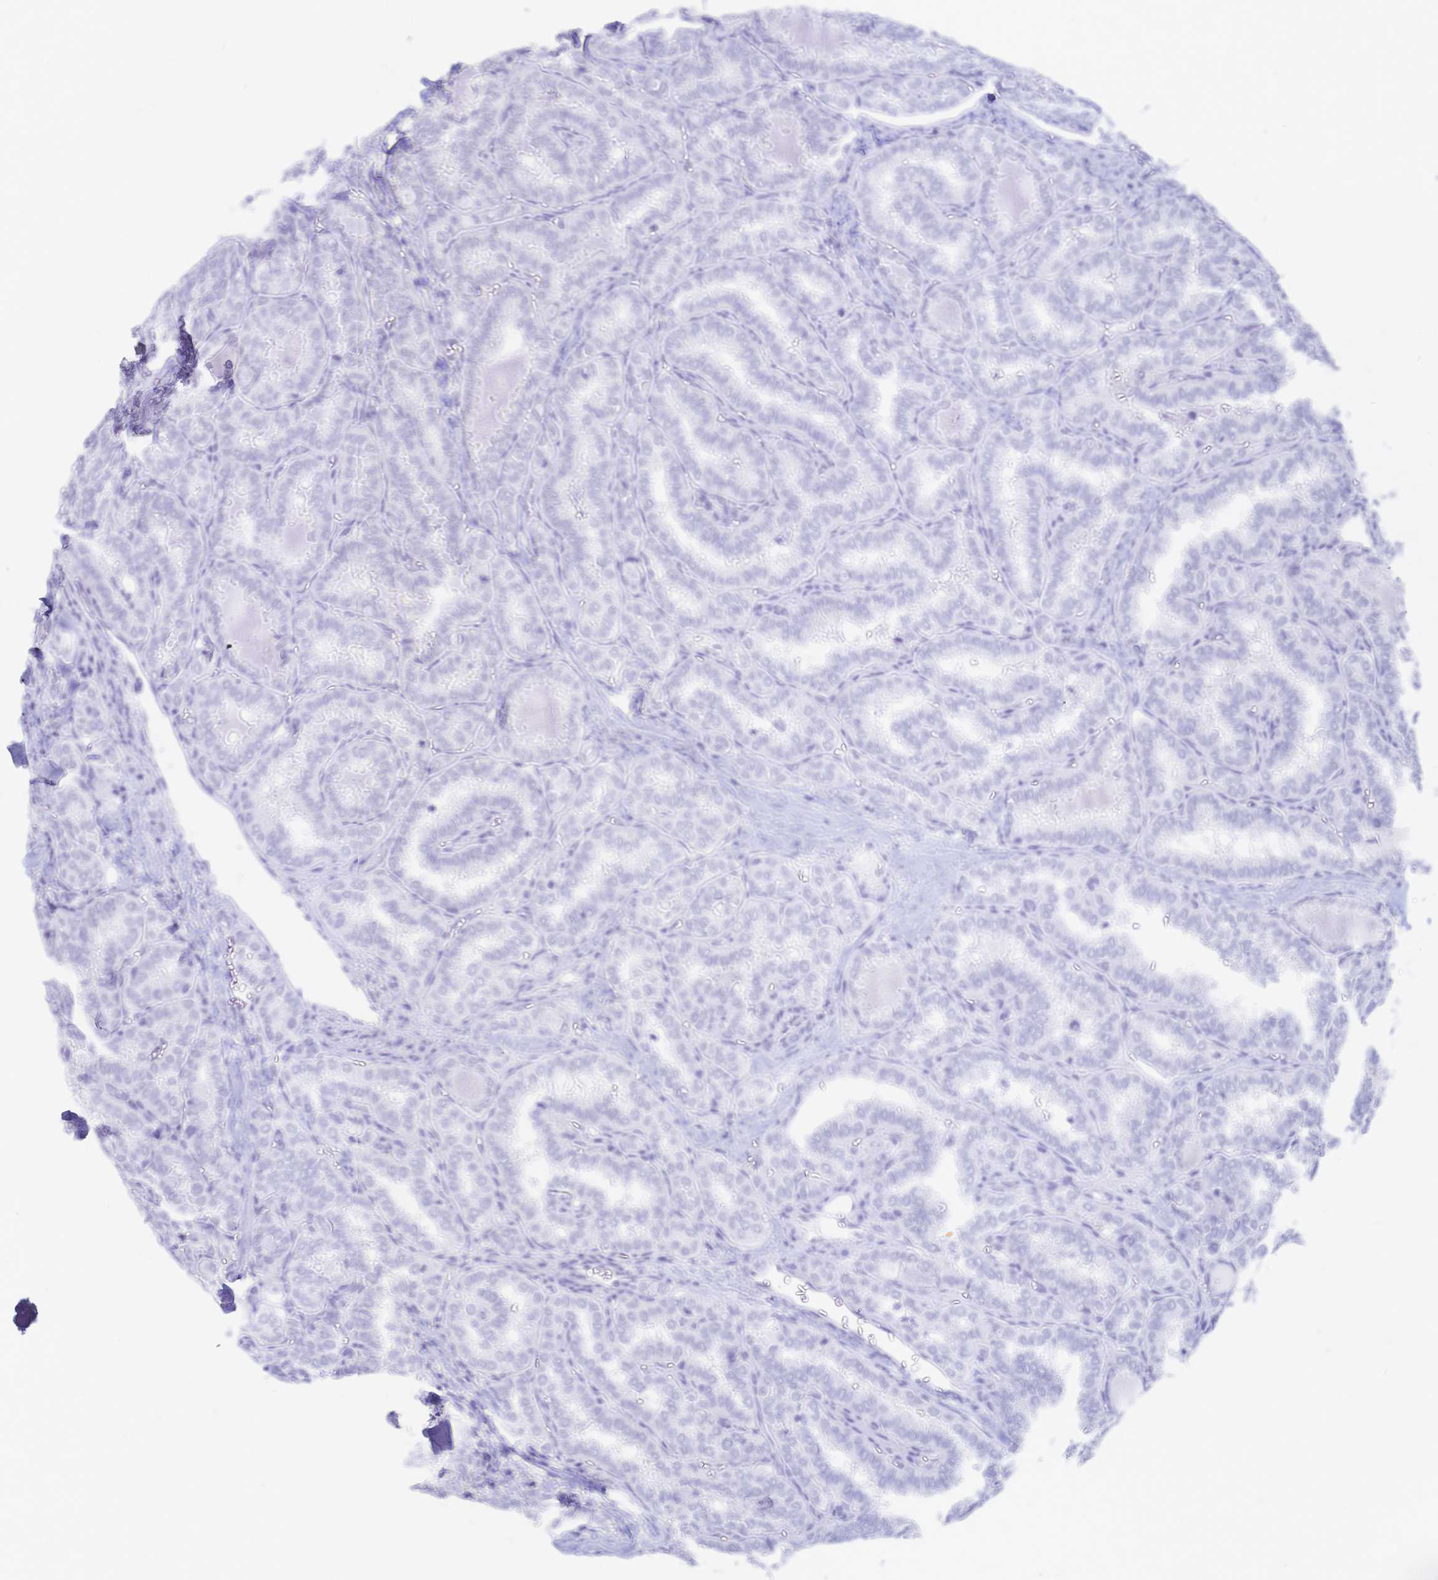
{"staining": {"intensity": "negative", "quantity": "none", "location": "none"}, "tissue": "thyroid cancer", "cell_type": "Tumor cells", "image_type": "cancer", "snomed": [{"axis": "morphology", "description": "Papillary adenocarcinoma, NOS"}, {"axis": "topography", "description": "Thyroid gland"}], "caption": "Thyroid papillary adenocarcinoma was stained to show a protein in brown. There is no significant expression in tumor cells.", "gene": "CYB5A", "patient": {"sex": "female", "age": 30}}